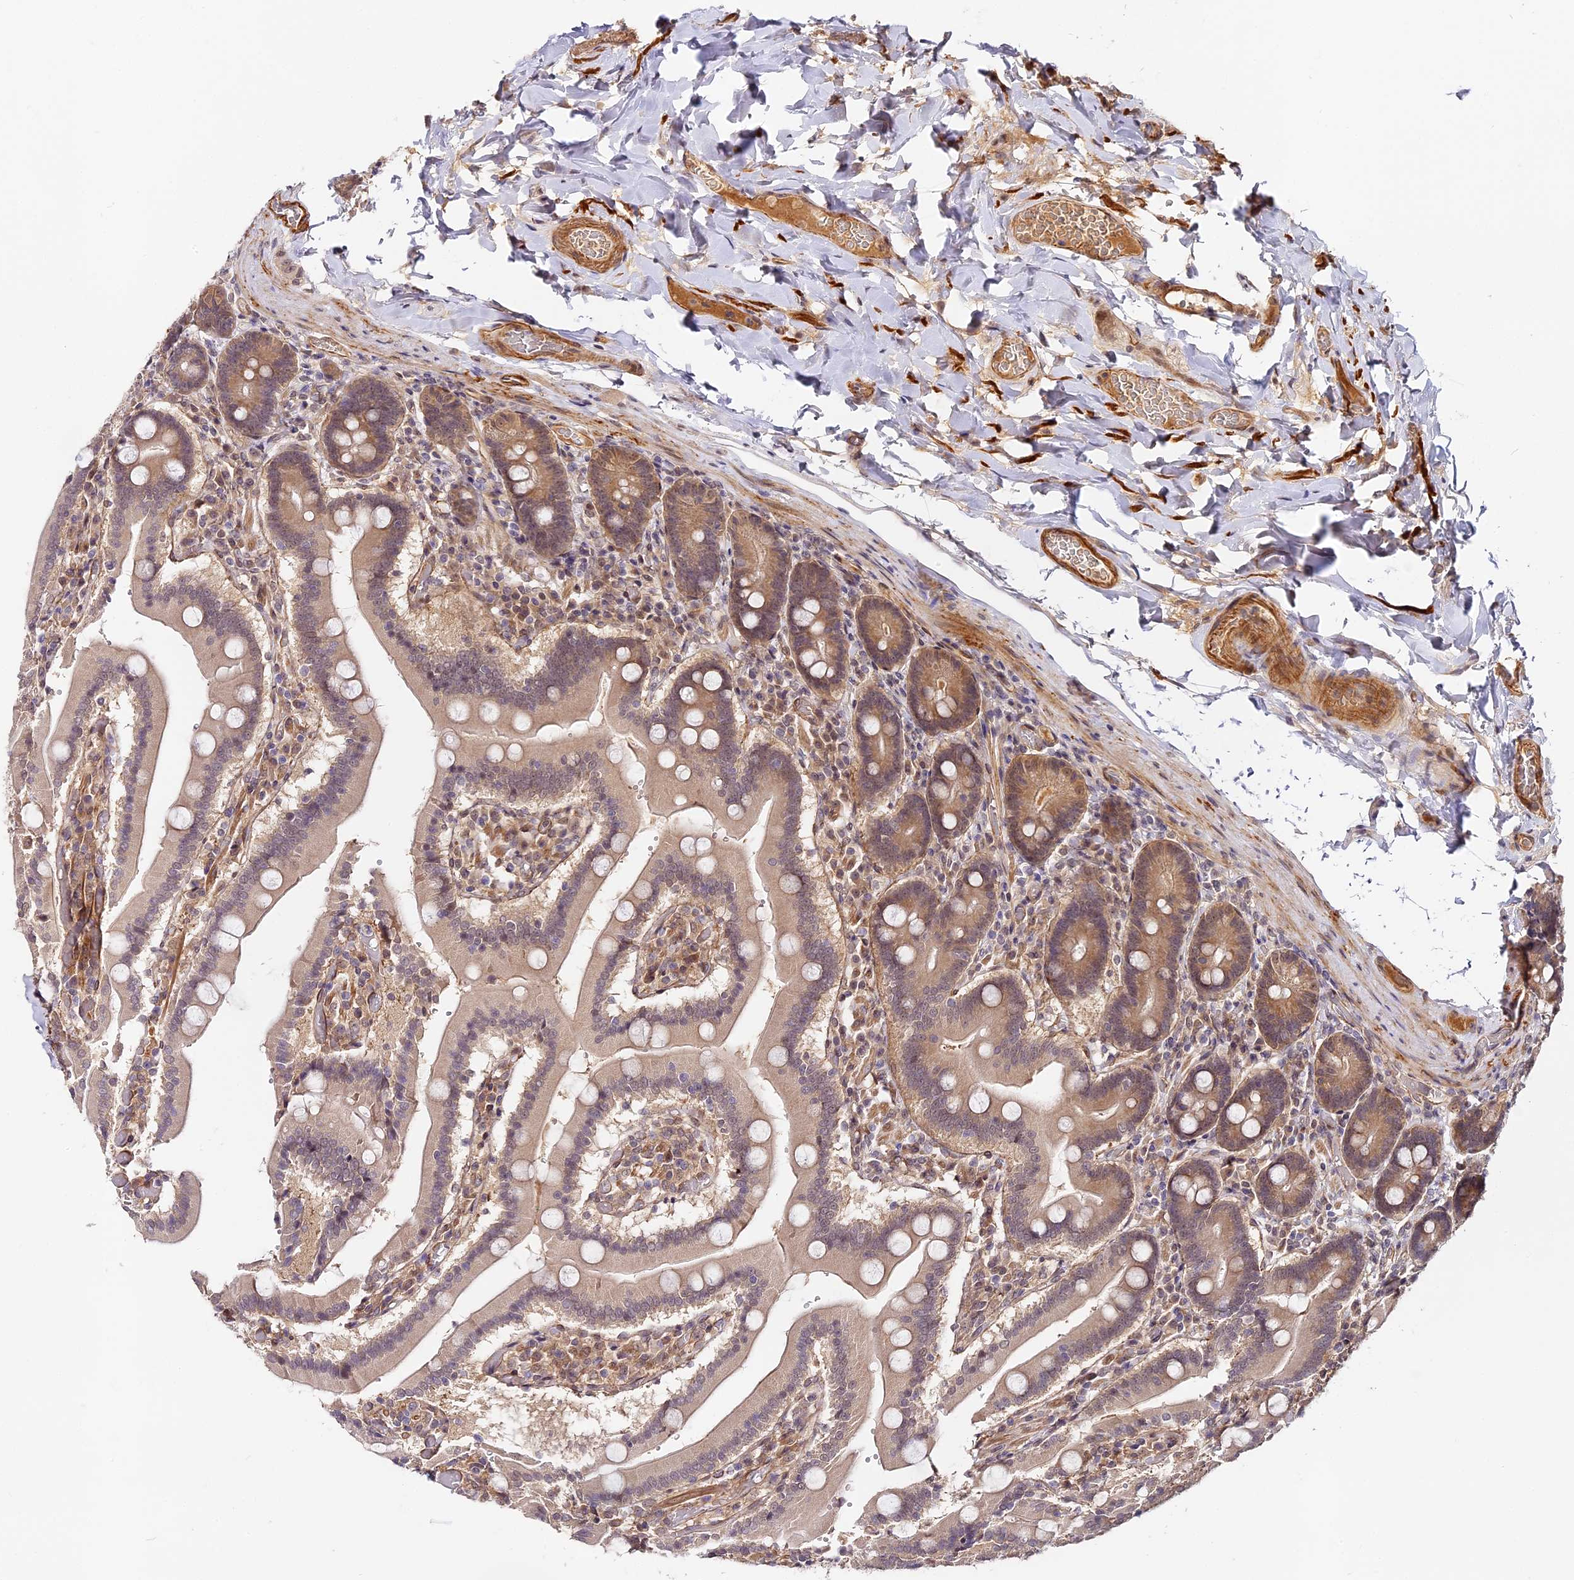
{"staining": {"intensity": "moderate", "quantity": ">75%", "location": "cytoplasmic/membranous,nuclear"}, "tissue": "duodenum", "cell_type": "Glandular cells", "image_type": "normal", "snomed": [{"axis": "morphology", "description": "Normal tissue, NOS"}, {"axis": "topography", "description": "Duodenum"}], "caption": "Immunohistochemical staining of benign duodenum demonstrates medium levels of moderate cytoplasmic/membranous,nuclear expression in about >75% of glandular cells.", "gene": "IMPACT", "patient": {"sex": "female", "age": 62}}